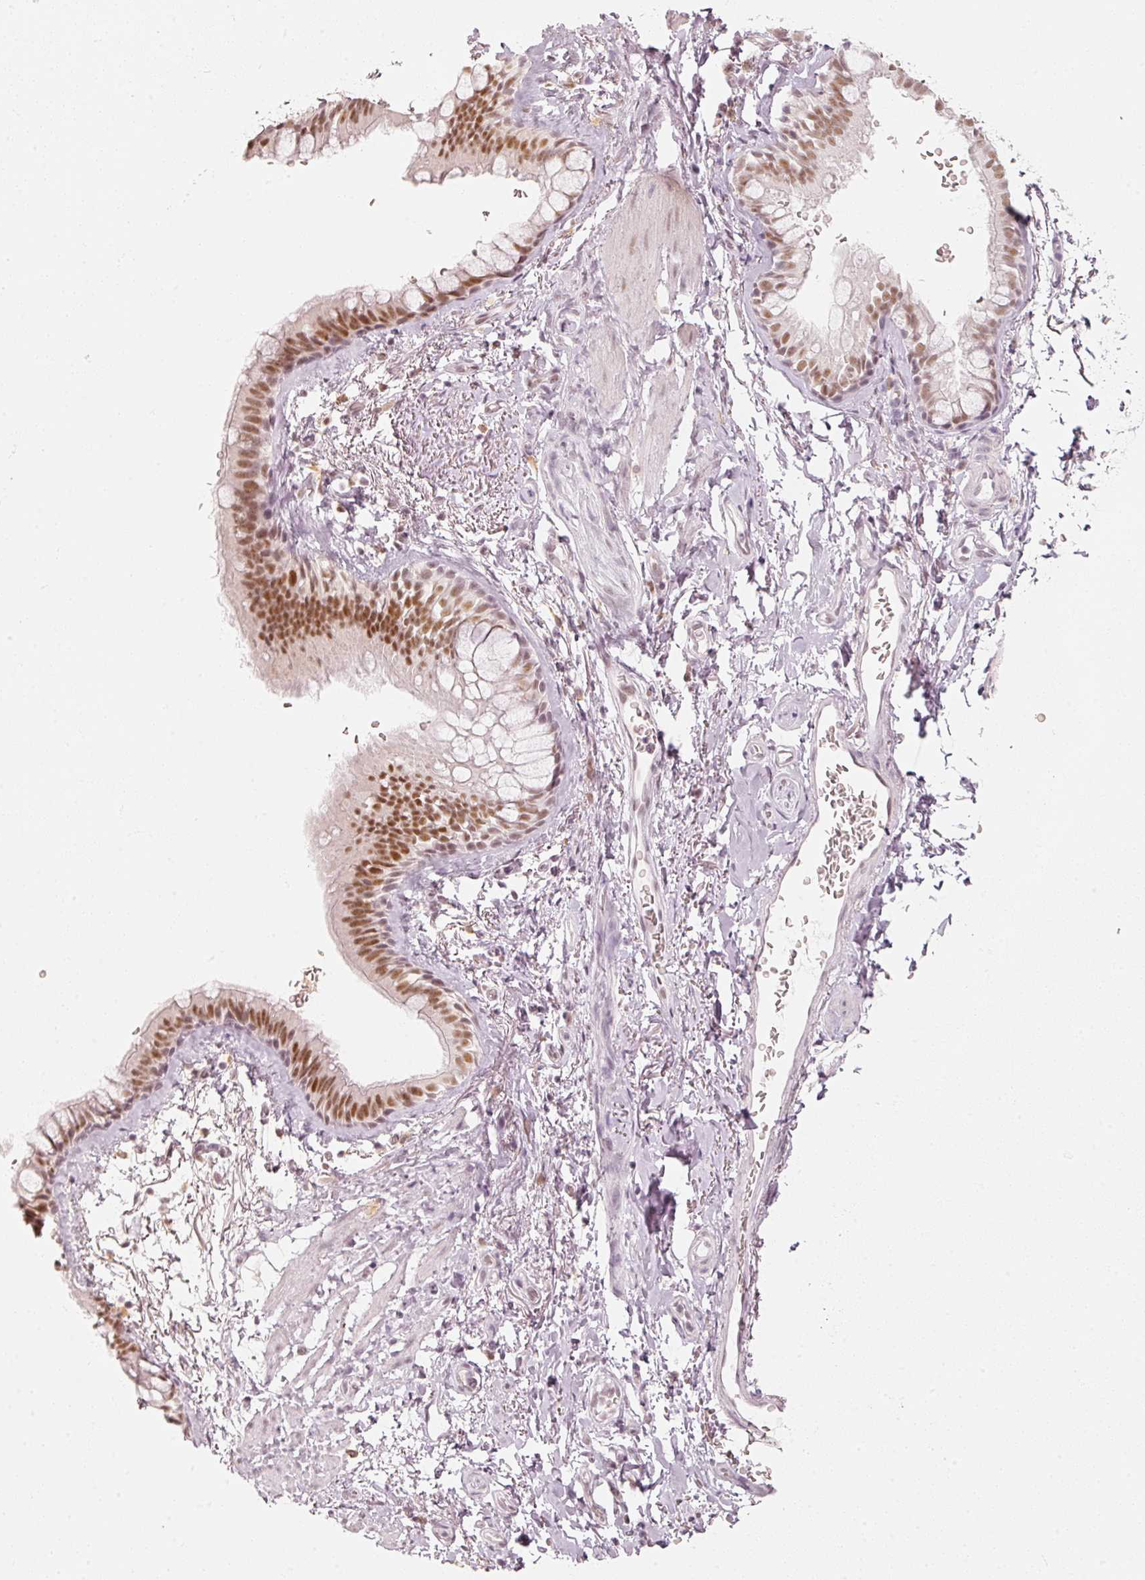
{"staining": {"intensity": "moderate", "quantity": ">75%", "location": "nuclear"}, "tissue": "bronchus", "cell_type": "Respiratory epithelial cells", "image_type": "normal", "snomed": [{"axis": "morphology", "description": "Normal tissue, NOS"}, {"axis": "topography", "description": "Bronchus"}], "caption": "Bronchus stained with immunohistochemistry (IHC) reveals moderate nuclear positivity in about >75% of respiratory epithelial cells.", "gene": "PPP1R10", "patient": {"sex": "male", "age": 67}}